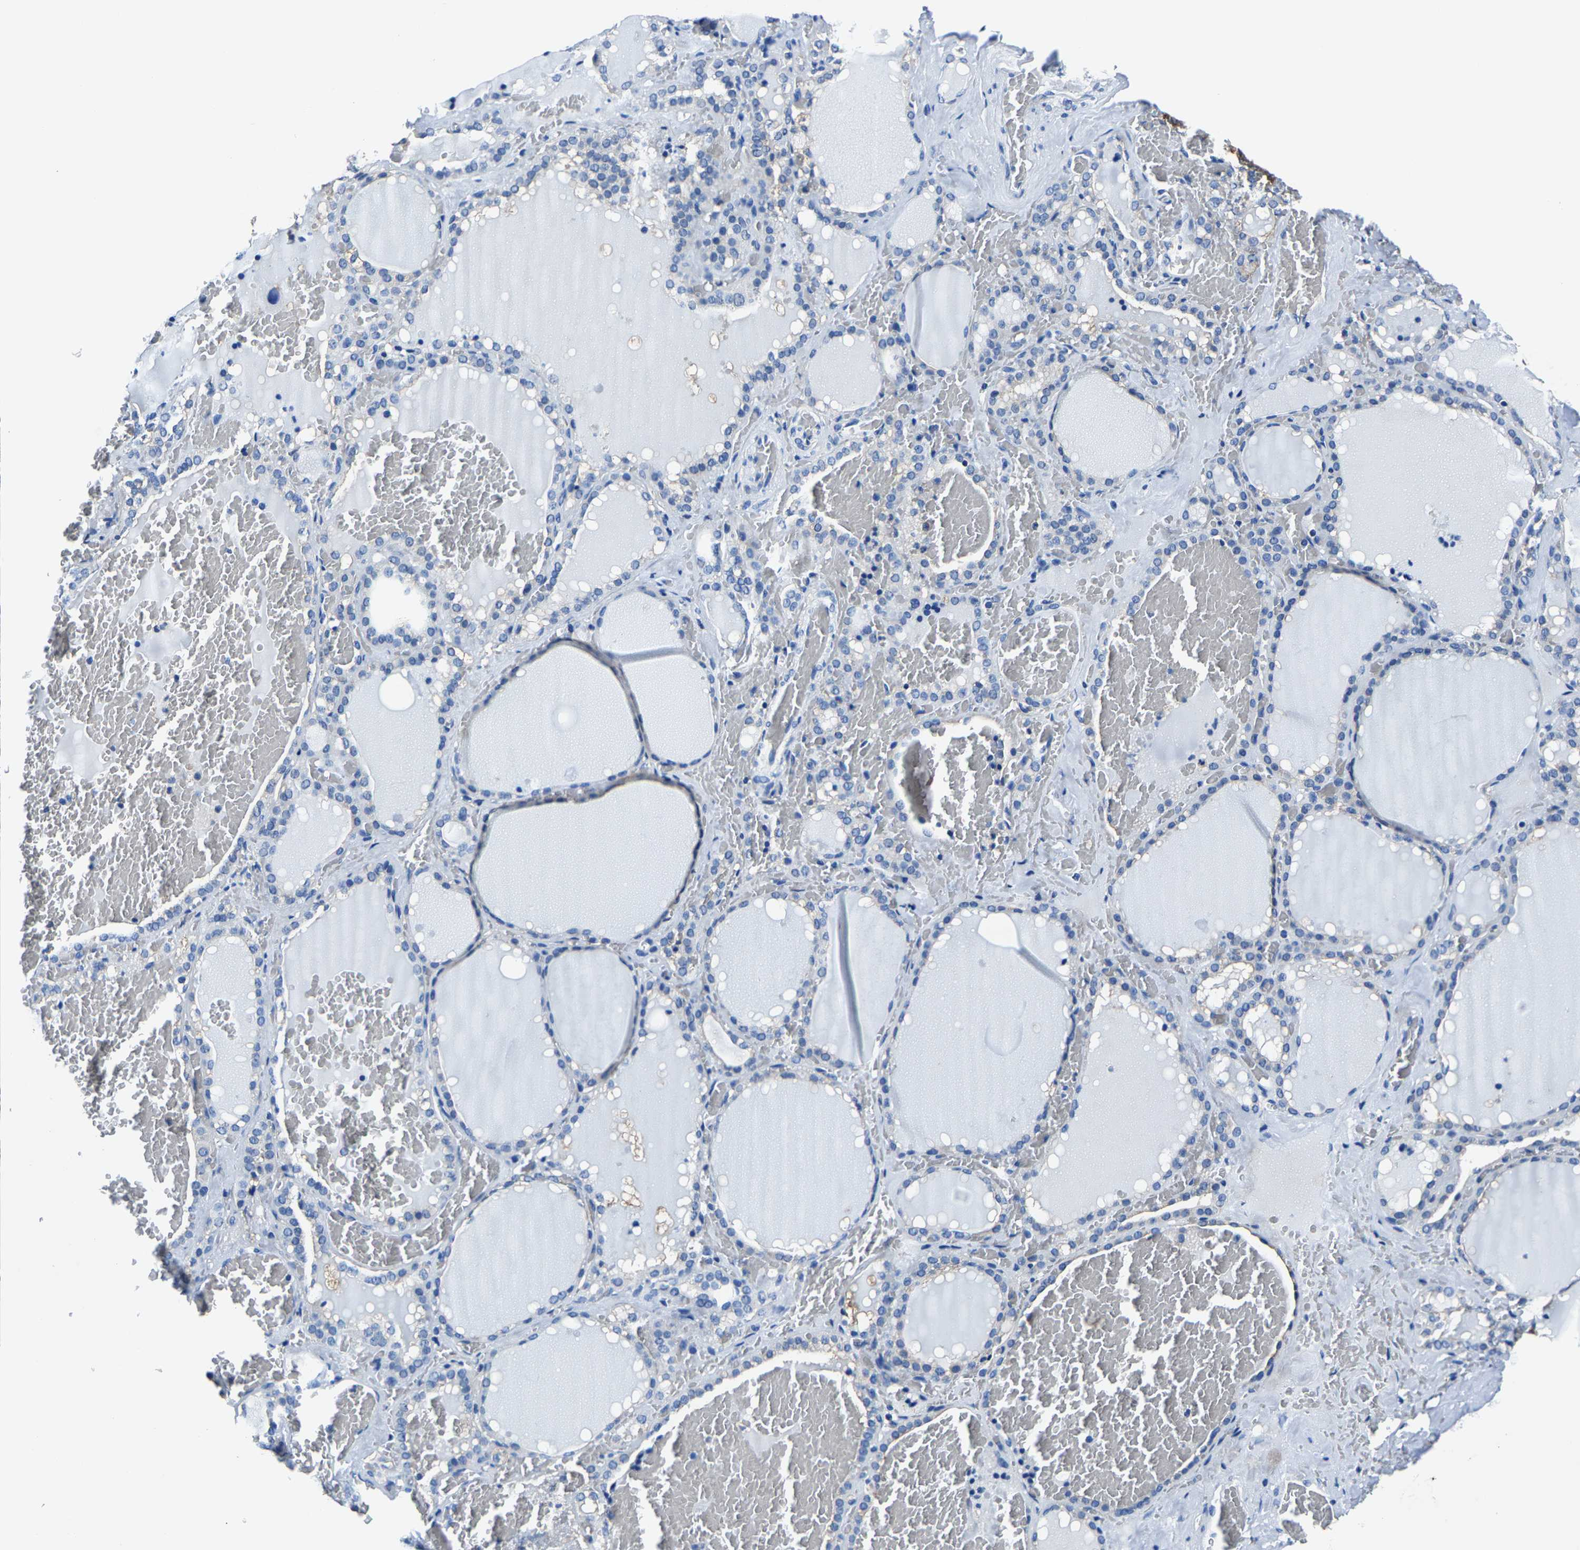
{"staining": {"intensity": "weak", "quantity": "<25%", "location": "cytoplasmic/membranous"}, "tissue": "thyroid gland", "cell_type": "Glandular cells", "image_type": "normal", "snomed": [{"axis": "morphology", "description": "Normal tissue, NOS"}, {"axis": "topography", "description": "Thyroid gland"}], "caption": "Glandular cells are negative for protein expression in normal human thyroid gland. (DAB (3,3'-diaminobenzidine) immunohistochemistry visualized using brightfield microscopy, high magnification).", "gene": "ALDOB", "patient": {"sex": "female", "age": 22}}